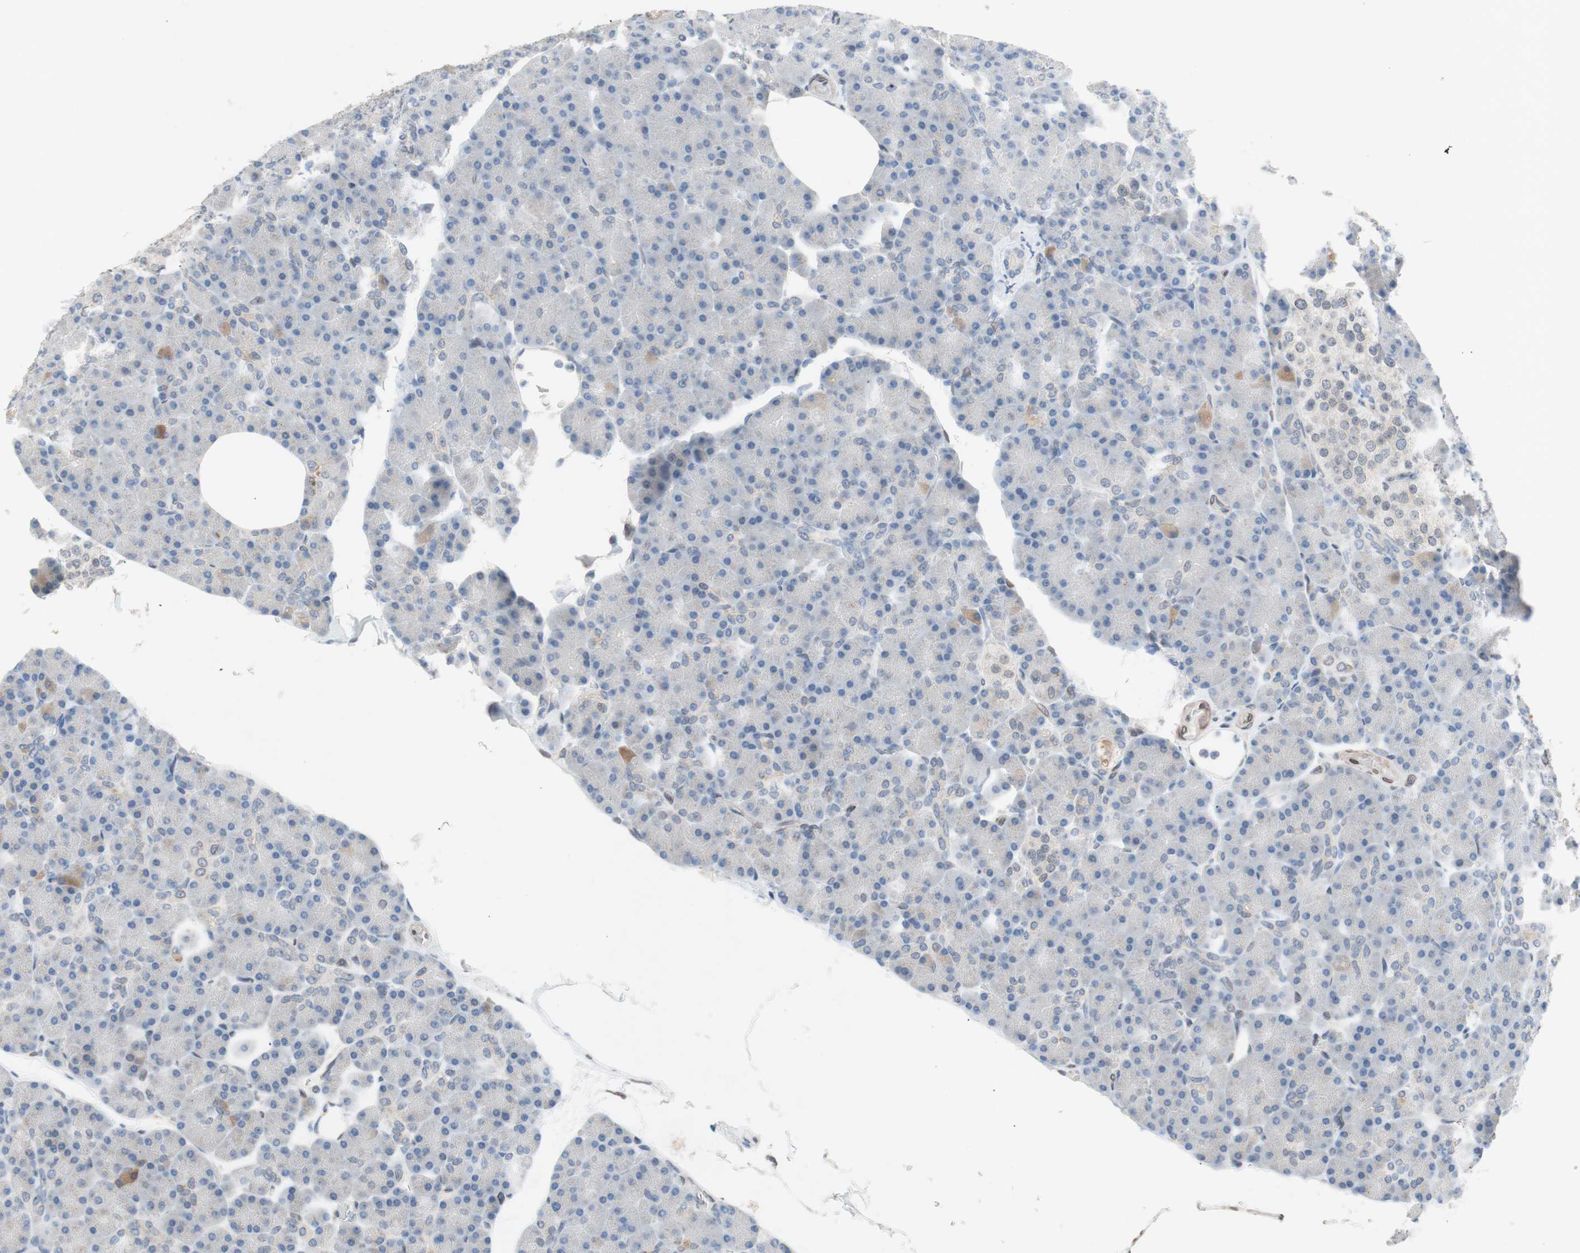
{"staining": {"intensity": "moderate", "quantity": "<25%", "location": "cytoplasmic/membranous"}, "tissue": "pancreas", "cell_type": "Exocrine glandular cells", "image_type": "normal", "snomed": [{"axis": "morphology", "description": "Normal tissue, NOS"}, {"axis": "topography", "description": "Pancreas"}], "caption": "Approximately <25% of exocrine glandular cells in normal human pancreas reveal moderate cytoplasmic/membranous protein positivity as visualized by brown immunohistochemical staining.", "gene": "ARNT2", "patient": {"sex": "female", "age": 43}}